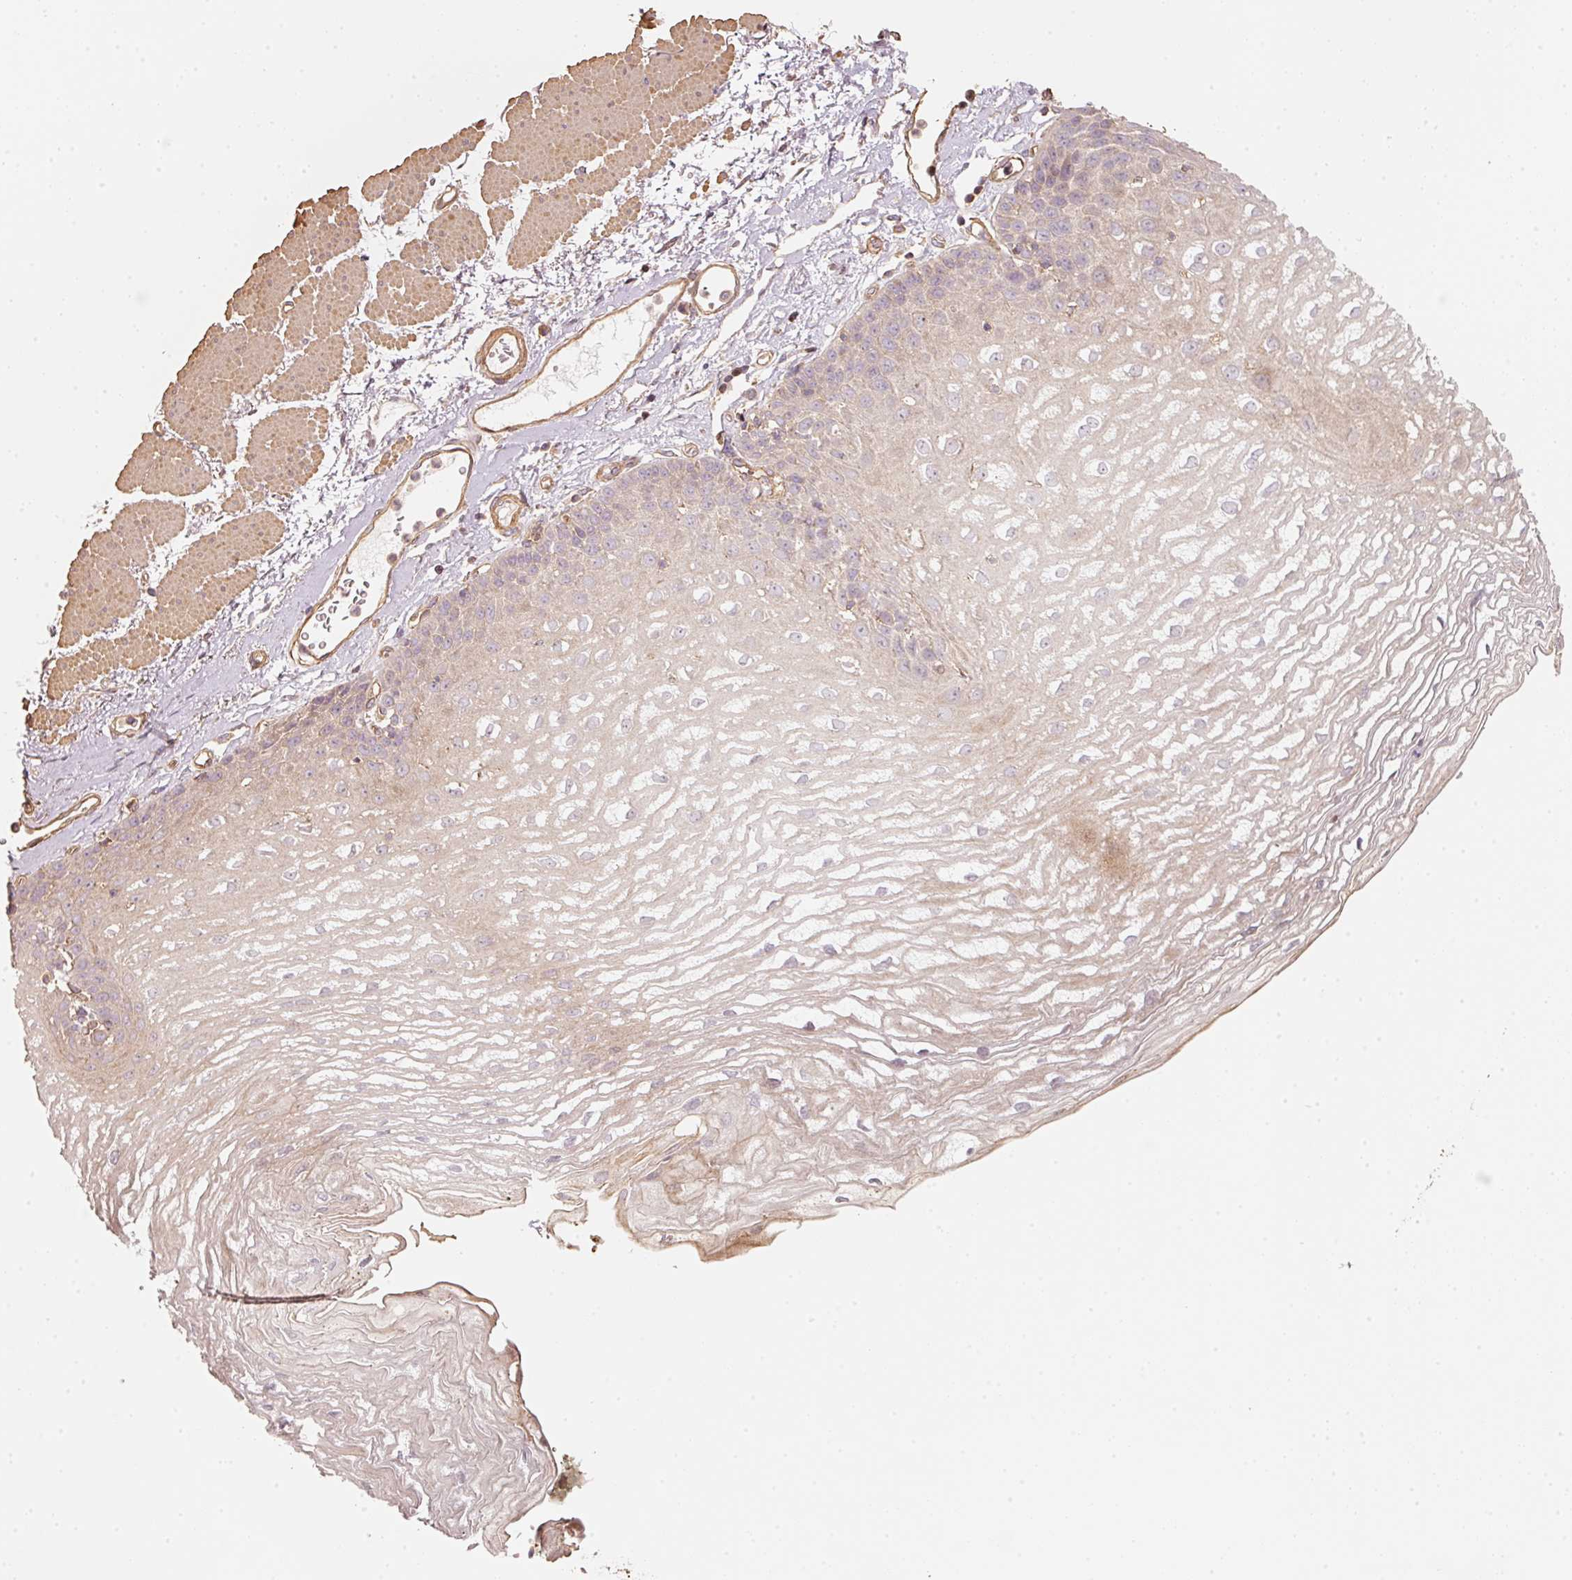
{"staining": {"intensity": "moderate", "quantity": "<25%", "location": "cytoplasmic/membranous,nuclear"}, "tissue": "esophagus", "cell_type": "Squamous epithelial cells", "image_type": "normal", "snomed": [{"axis": "morphology", "description": "Normal tissue, NOS"}, {"axis": "topography", "description": "Esophagus"}], "caption": "The immunohistochemical stain labels moderate cytoplasmic/membranous,nuclear expression in squamous epithelial cells of normal esophagus.", "gene": "CEP95", "patient": {"sex": "female", "age": 81}}